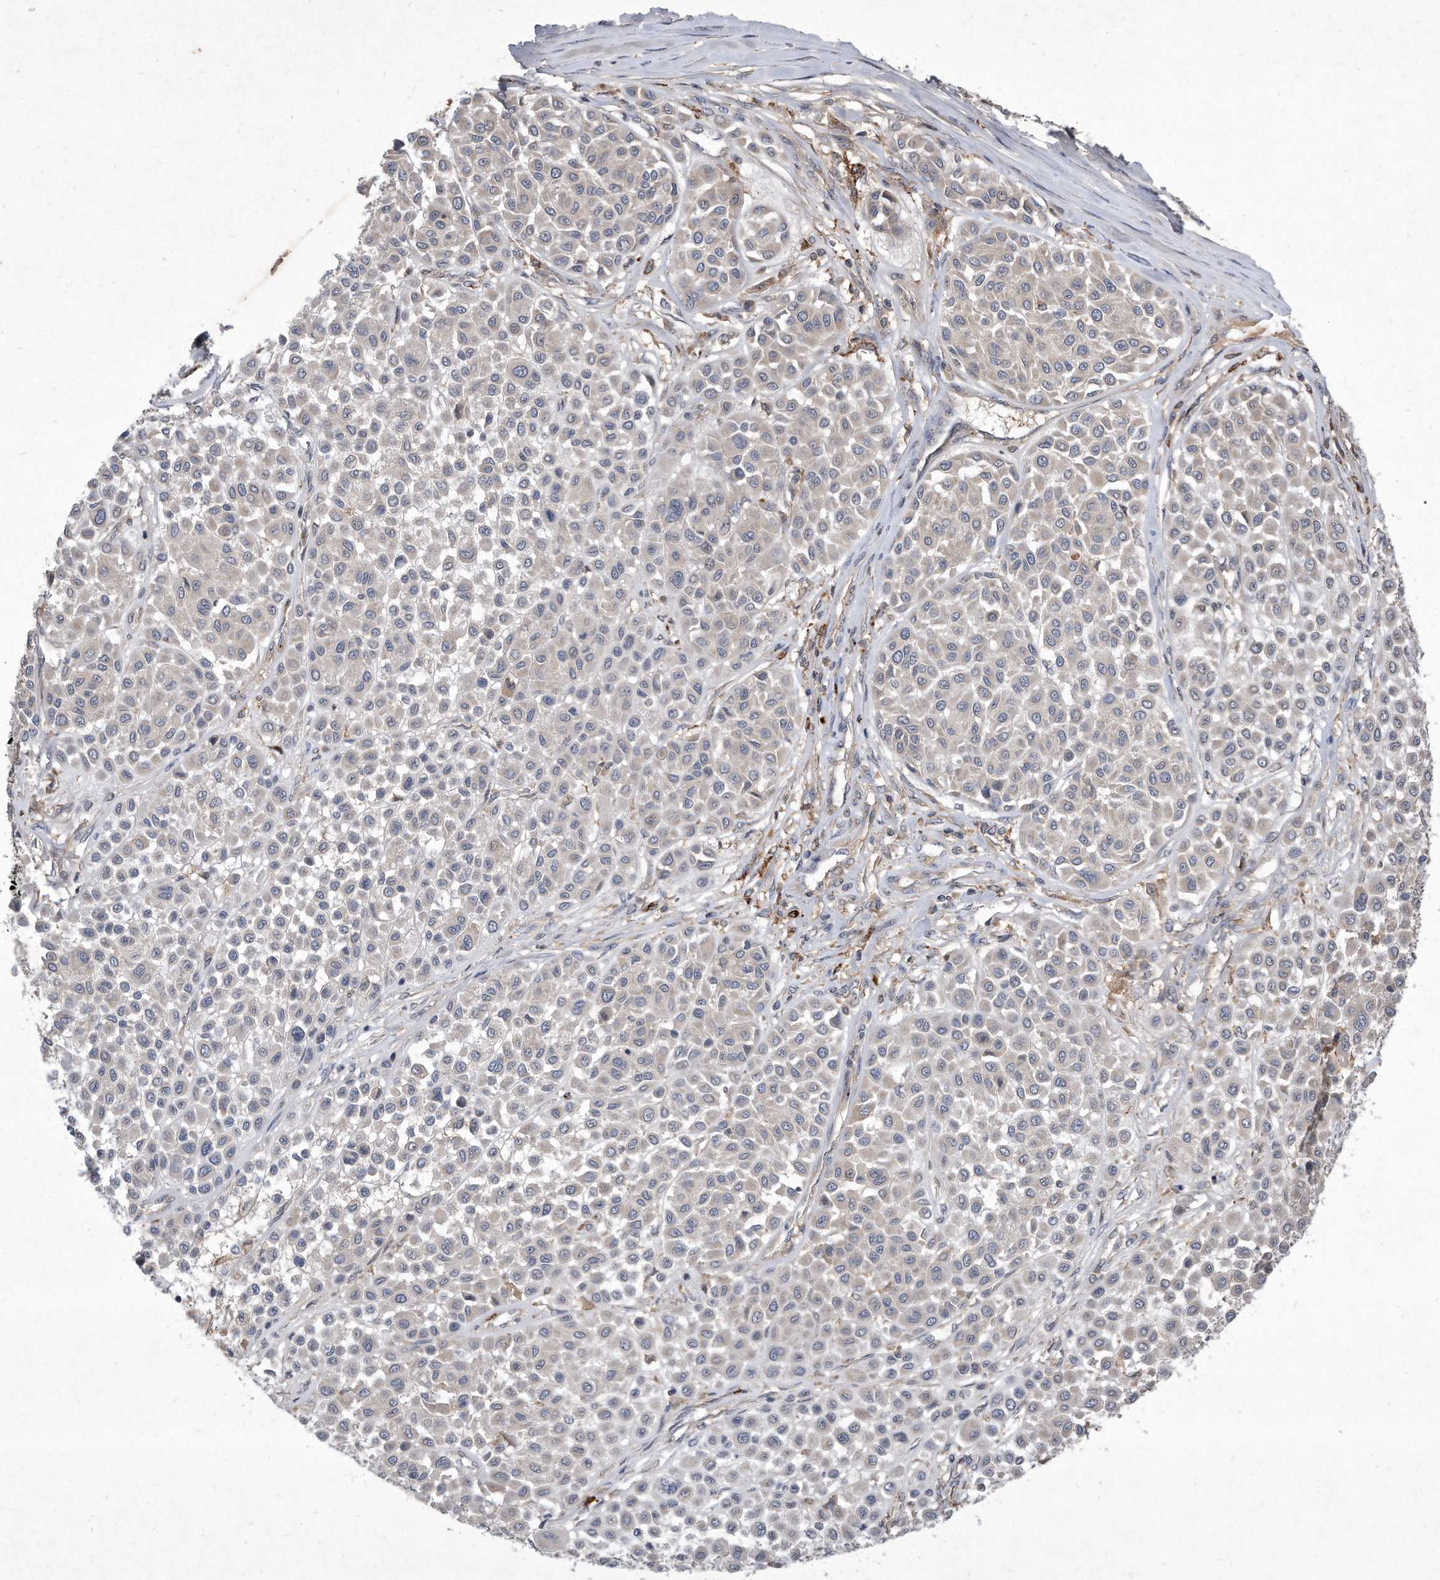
{"staining": {"intensity": "negative", "quantity": "none", "location": "none"}, "tissue": "melanoma", "cell_type": "Tumor cells", "image_type": "cancer", "snomed": [{"axis": "morphology", "description": "Malignant melanoma, Metastatic site"}, {"axis": "topography", "description": "Soft tissue"}], "caption": "Immunohistochemical staining of malignant melanoma (metastatic site) displays no significant positivity in tumor cells.", "gene": "PGBD2", "patient": {"sex": "male", "age": 41}}